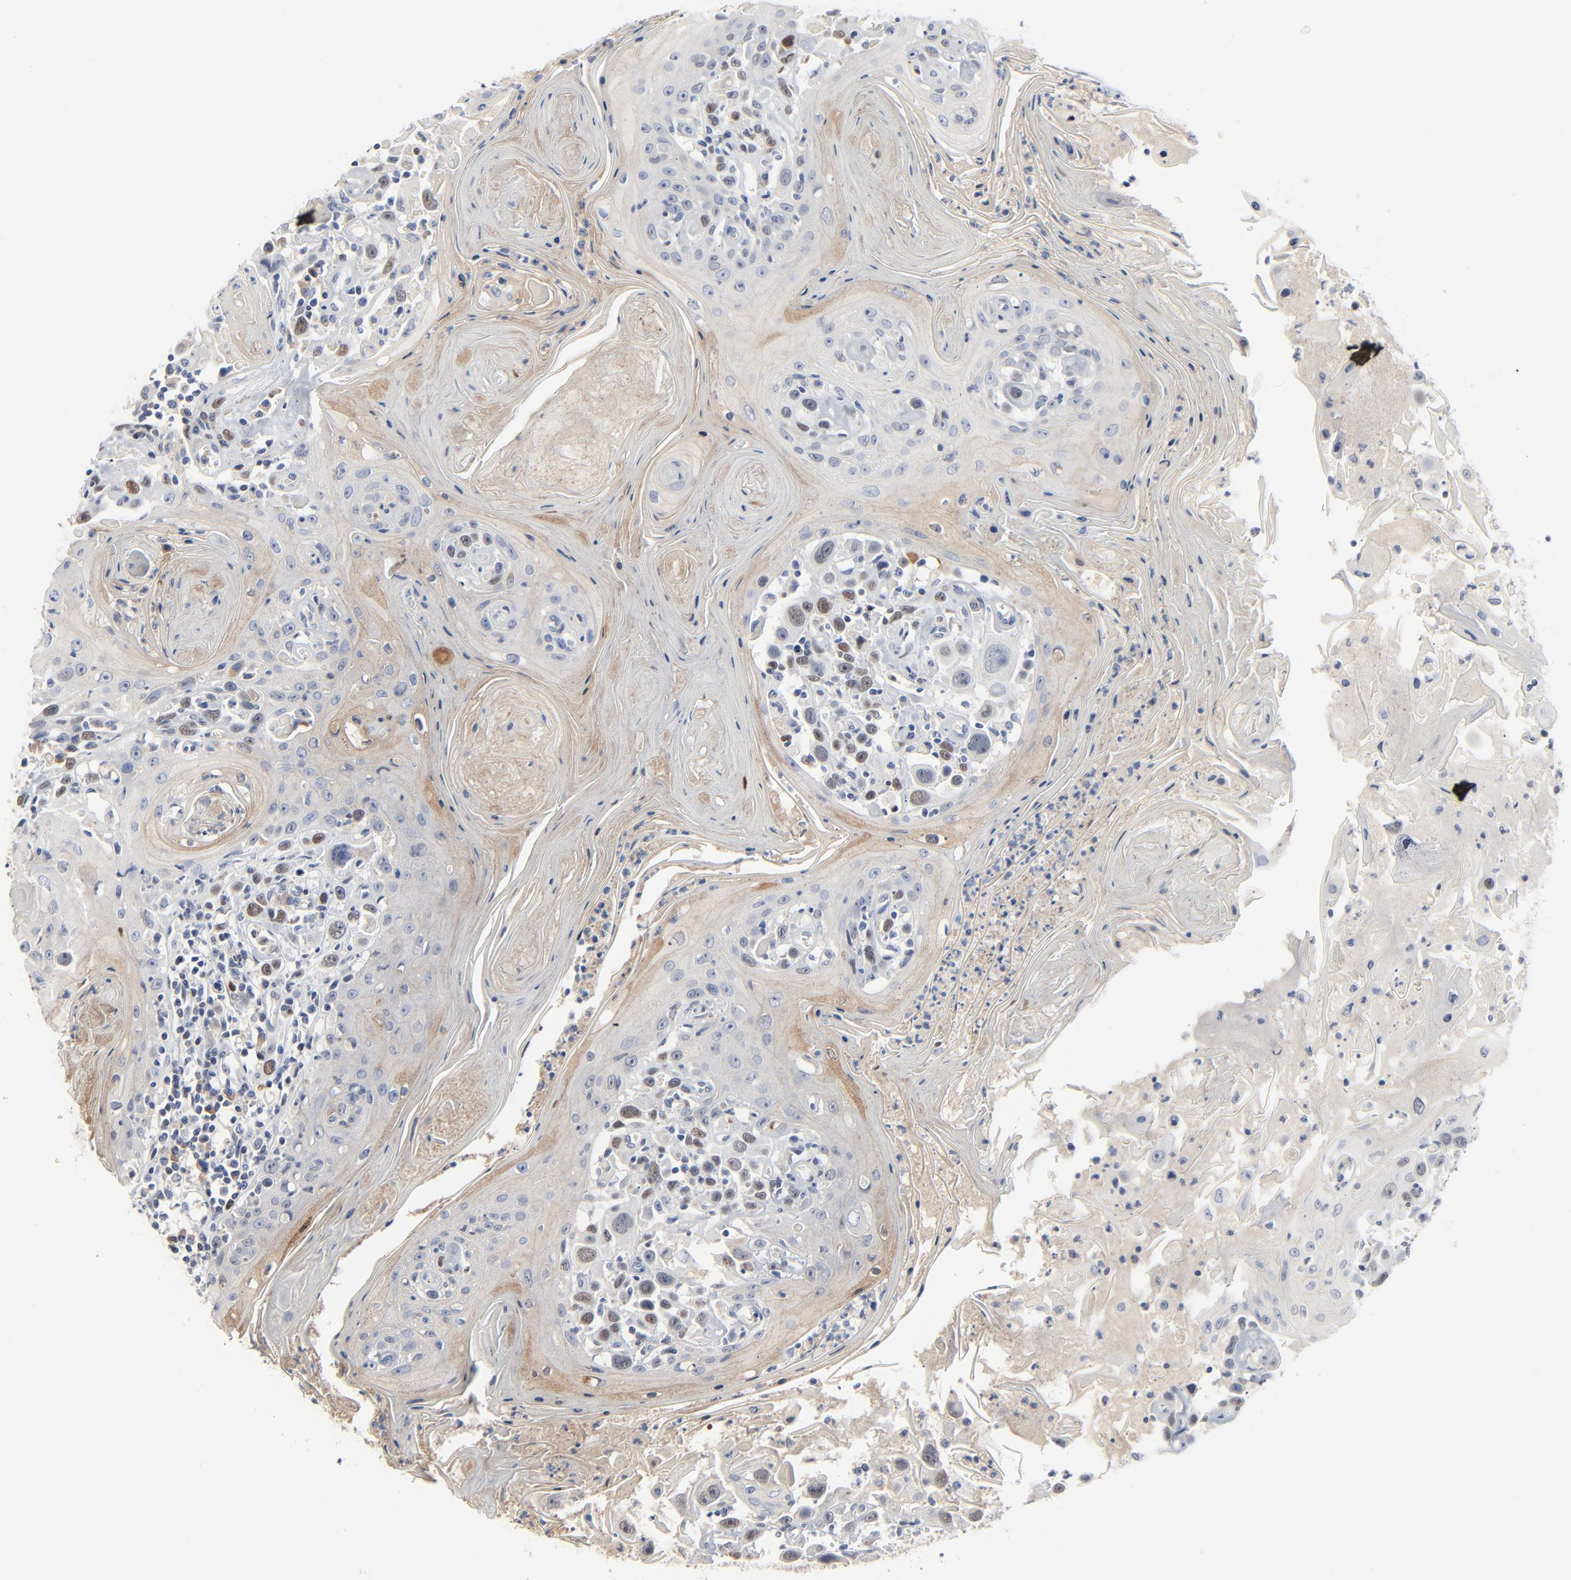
{"staining": {"intensity": "weak", "quantity": "25%-75%", "location": "nuclear"}, "tissue": "head and neck cancer", "cell_type": "Tumor cells", "image_type": "cancer", "snomed": [{"axis": "morphology", "description": "Squamous cell carcinoma, NOS"}, {"axis": "topography", "description": "Oral tissue"}, {"axis": "topography", "description": "Head-Neck"}], "caption": "IHC of head and neck squamous cell carcinoma exhibits low levels of weak nuclear staining in about 25%-75% of tumor cells. (Stains: DAB in brown, nuclei in blue, Microscopy: brightfield microscopy at high magnification).", "gene": "FOXP1", "patient": {"sex": "female", "age": 76}}